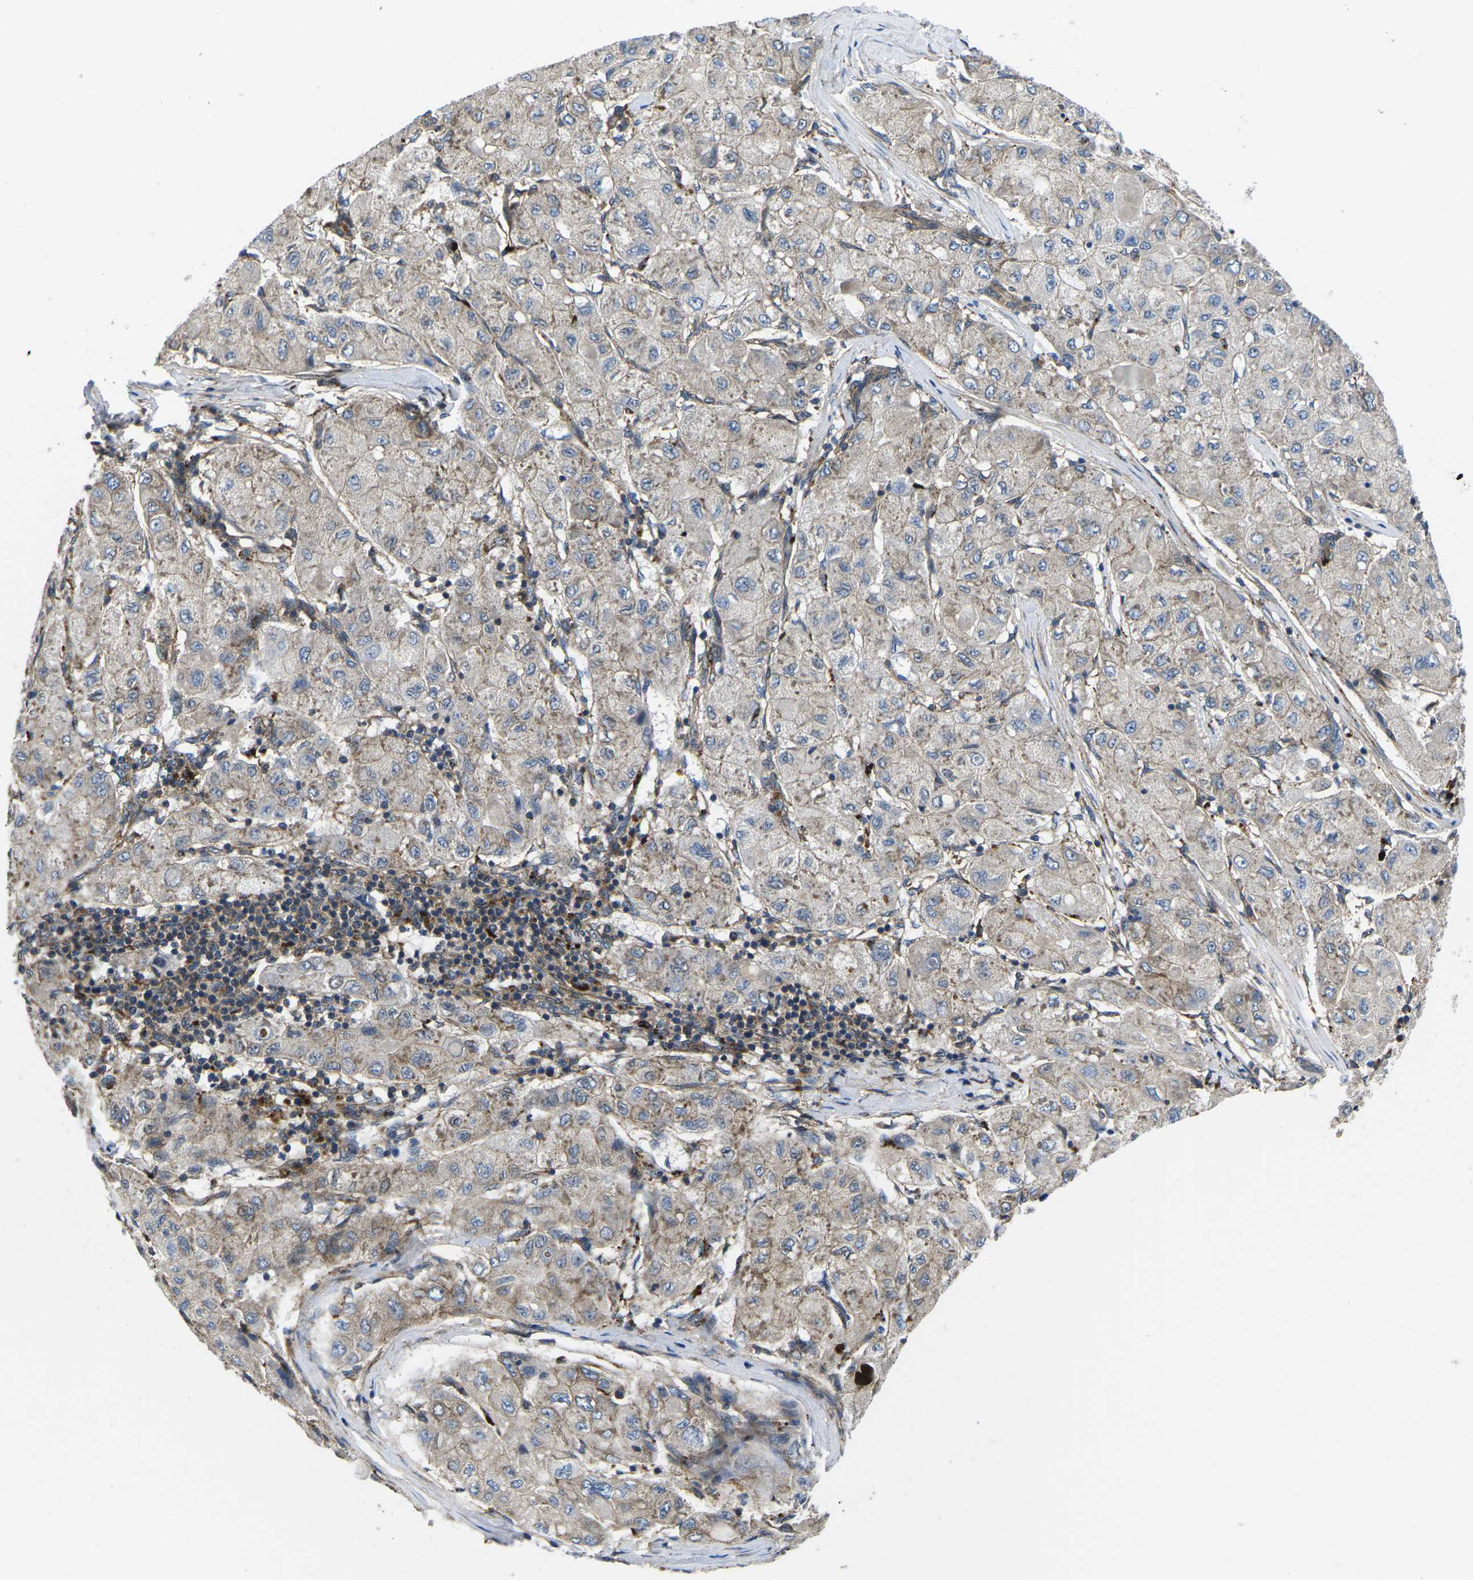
{"staining": {"intensity": "weak", "quantity": "<25%", "location": "cytoplasmic/membranous"}, "tissue": "liver cancer", "cell_type": "Tumor cells", "image_type": "cancer", "snomed": [{"axis": "morphology", "description": "Carcinoma, Hepatocellular, NOS"}, {"axis": "topography", "description": "Liver"}], "caption": "A high-resolution histopathology image shows immunohistochemistry staining of liver hepatocellular carcinoma, which demonstrates no significant expression in tumor cells. (Brightfield microscopy of DAB (3,3'-diaminobenzidine) IHC at high magnification).", "gene": "DLG1", "patient": {"sex": "male", "age": 80}}